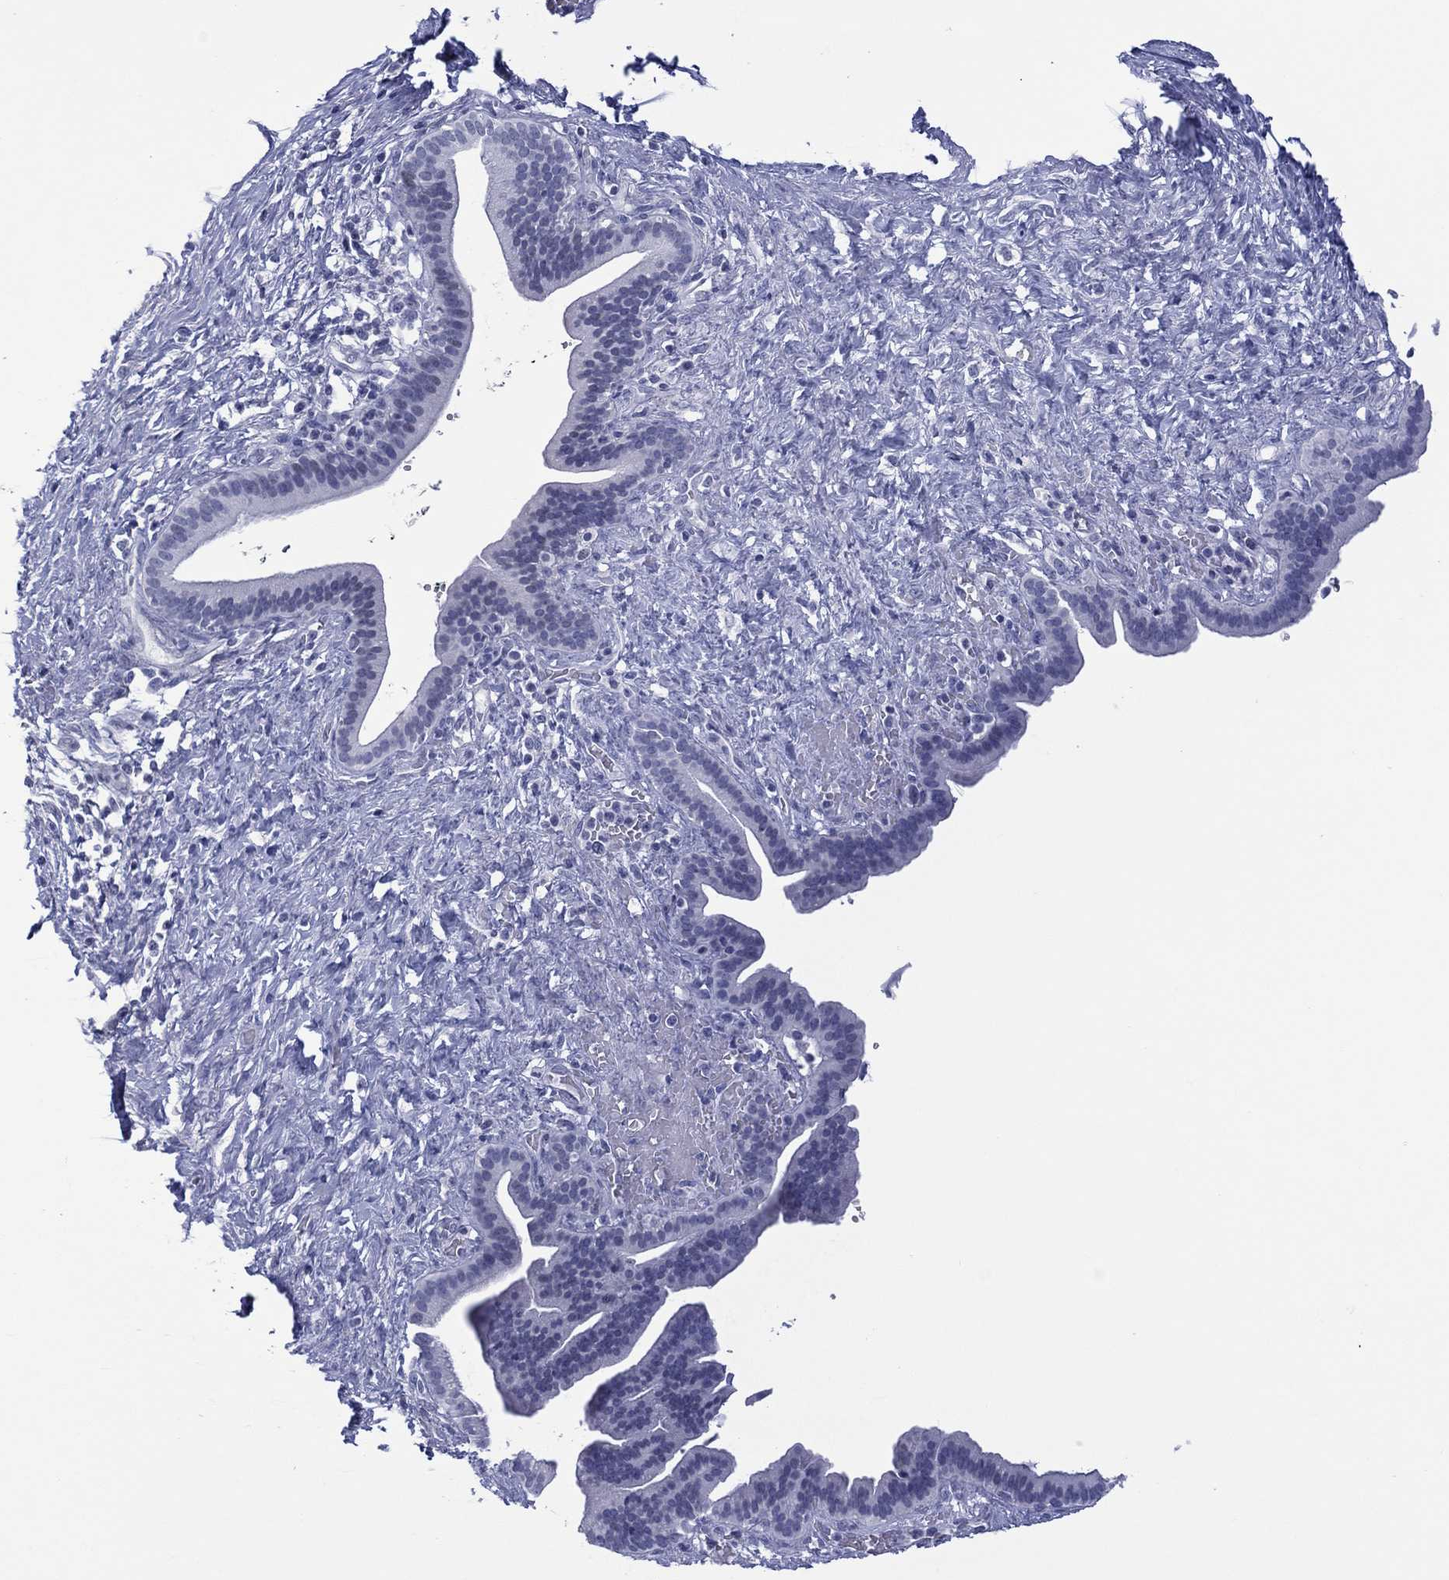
{"staining": {"intensity": "negative", "quantity": "none", "location": "none"}, "tissue": "pancreatic cancer", "cell_type": "Tumor cells", "image_type": "cancer", "snomed": [{"axis": "morphology", "description": "Adenocarcinoma, NOS"}, {"axis": "topography", "description": "Pancreas"}], "caption": "Tumor cells show no significant positivity in pancreatic adenocarcinoma.", "gene": "UTF1", "patient": {"sex": "male", "age": 44}}